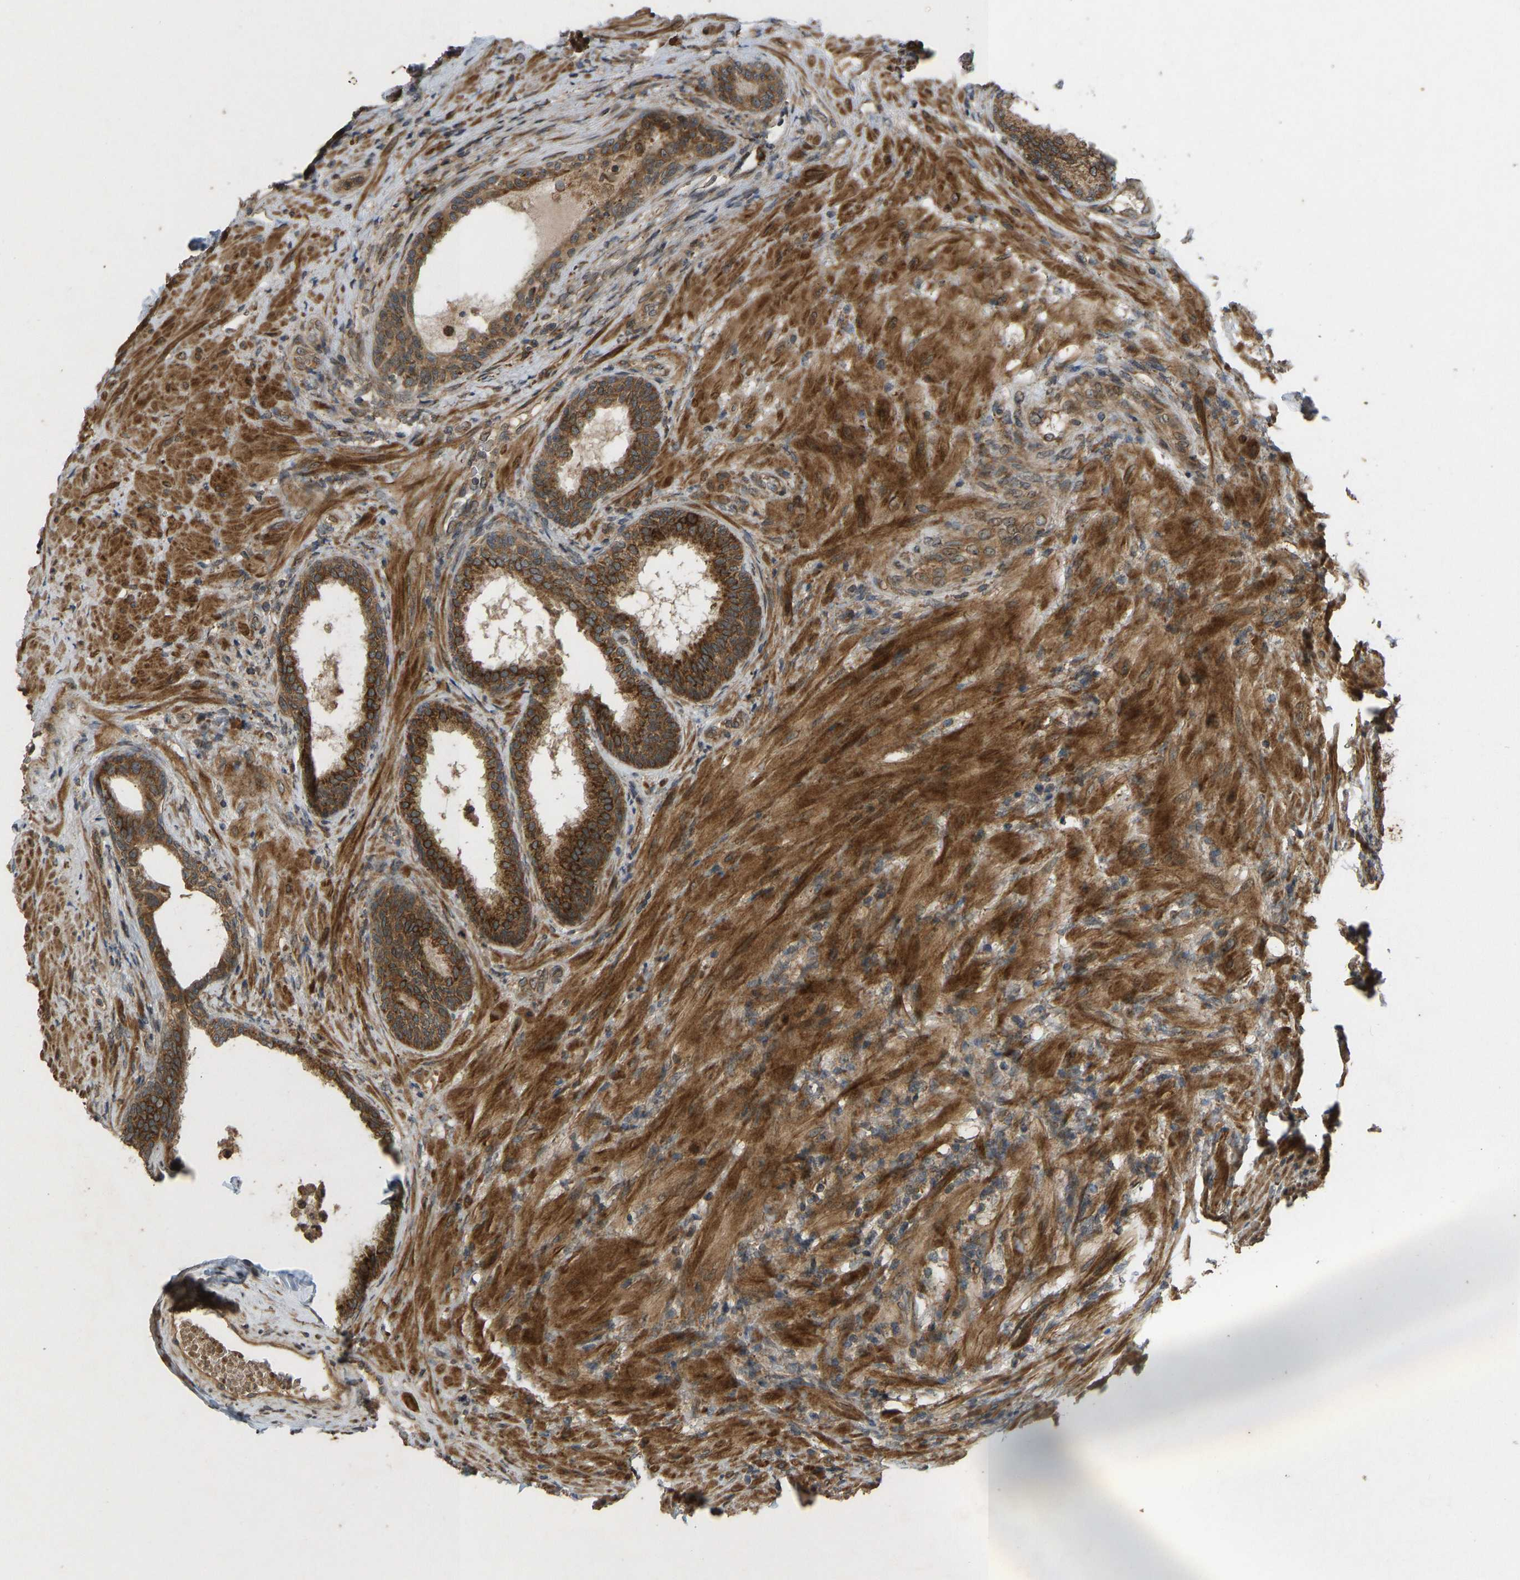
{"staining": {"intensity": "strong", "quantity": ">75%", "location": "cytoplasmic/membranous"}, "tissue": "prostate", "cell_type": "Glandular cells", "image_type": "normal", "snomed": [{"axis": "morphology", "description": "Normal tissue, NOS"}, {"axis": "topography", "description": "Prostate"}], "caption": "A high amount of strong cytoplasmic/membranous staining is identified in about >75% of glandular cells in benign prostate.", "gene": "RPN2", "patient": {"sex": "male", "age": 76}}